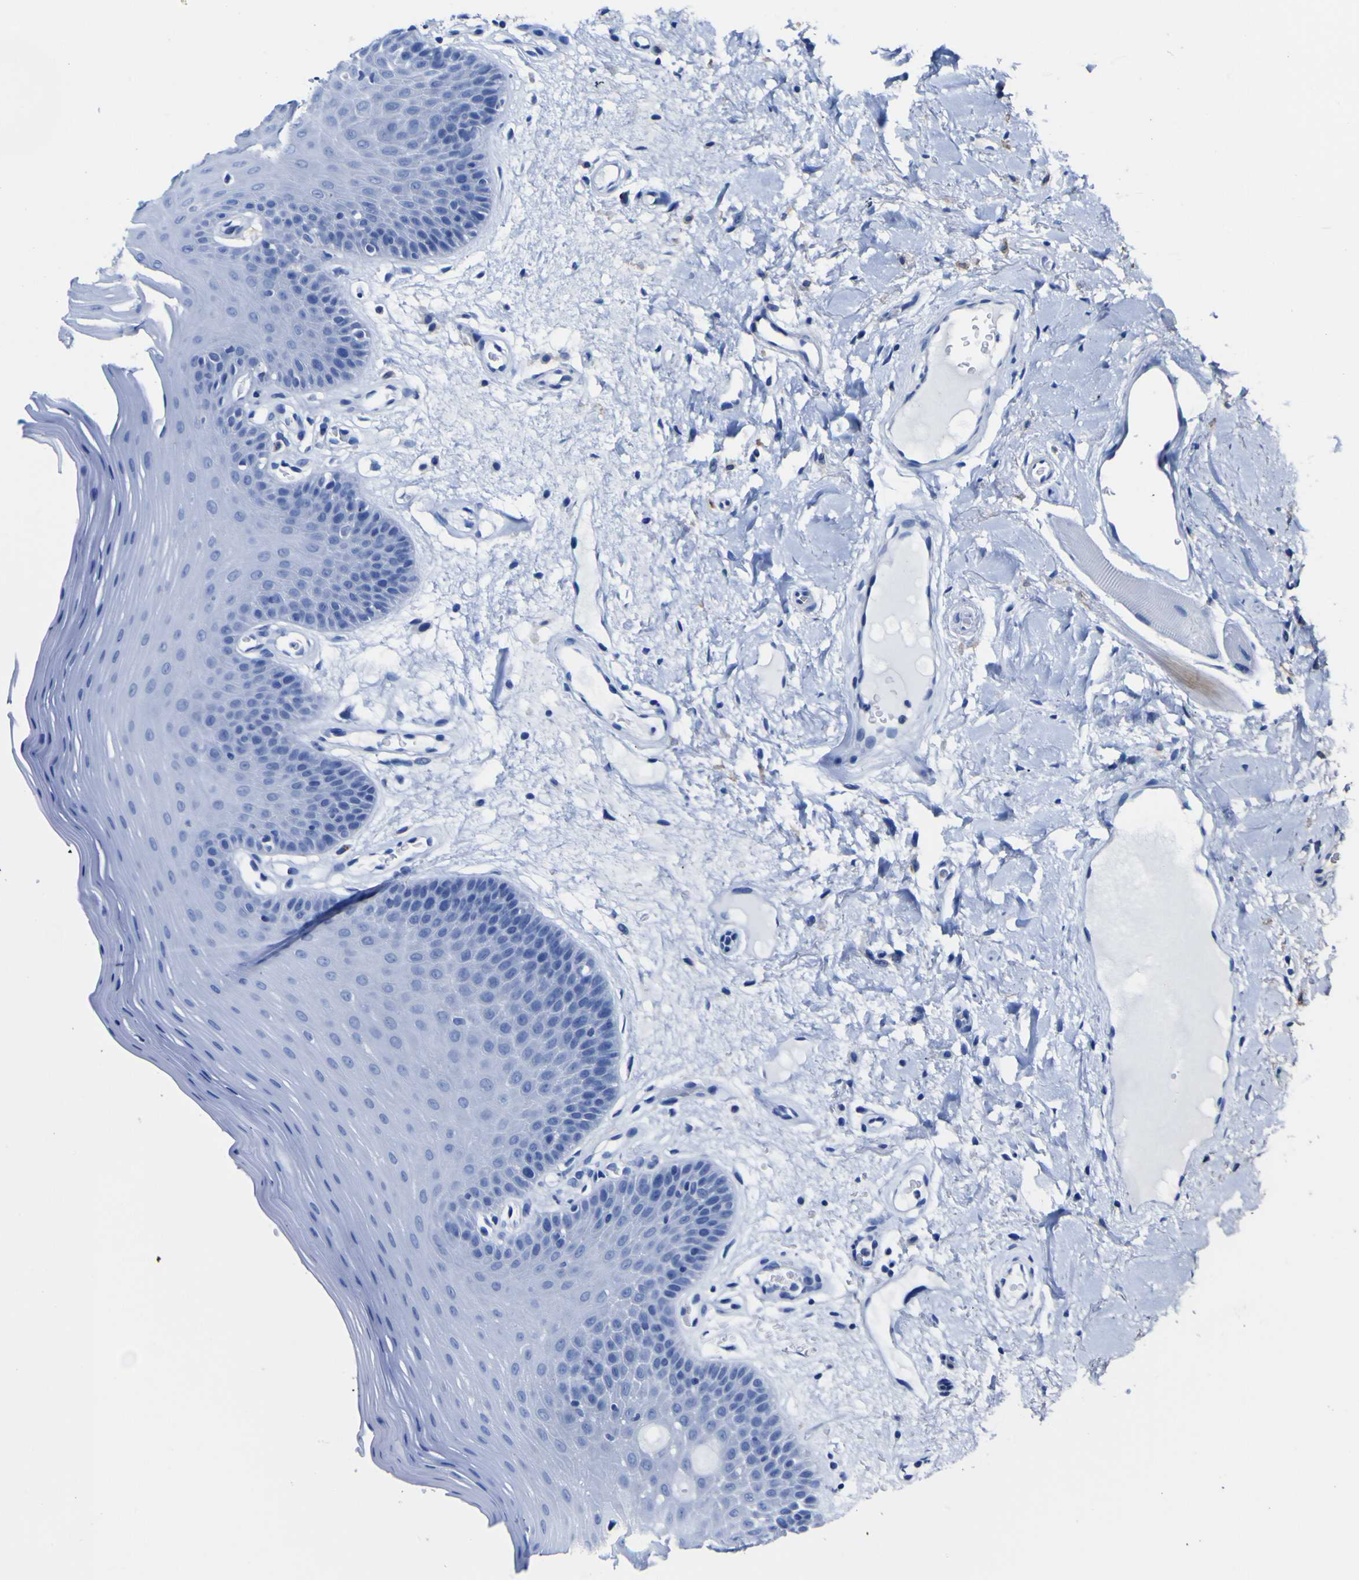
{"staining": {"intensity": "negative", "quantity": "none", "location": "none"}, "tissue": "oral mucosa", "cell_type": "Squamous epithelial cells", "image_type": "normal", "snomed": [{"axis": "morphology", "description": "Normal tissue, NOS"}, {"axis": "morphology", "description": "Squamous cell carcinoma, NOS"}, {"axis": "topography", "description": "Skeletal muscle"}, {"axis": "topography", "description": "Adipose tissue"}, {"axis": "topography", "description": "Vascular tissue"}, {"axis": "topography", "description": "Oral tissue"}, {"axis": "topography", "description": "Peripheral nerve tissue"}, {"axis": "topography", "description": "Head-Neck"}], "caption": "Immunohistochemistry micrograph of normal oral mucosa stained for a protein (brown), which exhibits no expression in squamous epithelial cells. The staining is performed using DAB (3,3'-diaminobenzidine) brown chromogen with nuclei counter-stained in using hematoxylin.", "gene": "AGO4", "patient": {"sex": "male", "age": 71}}